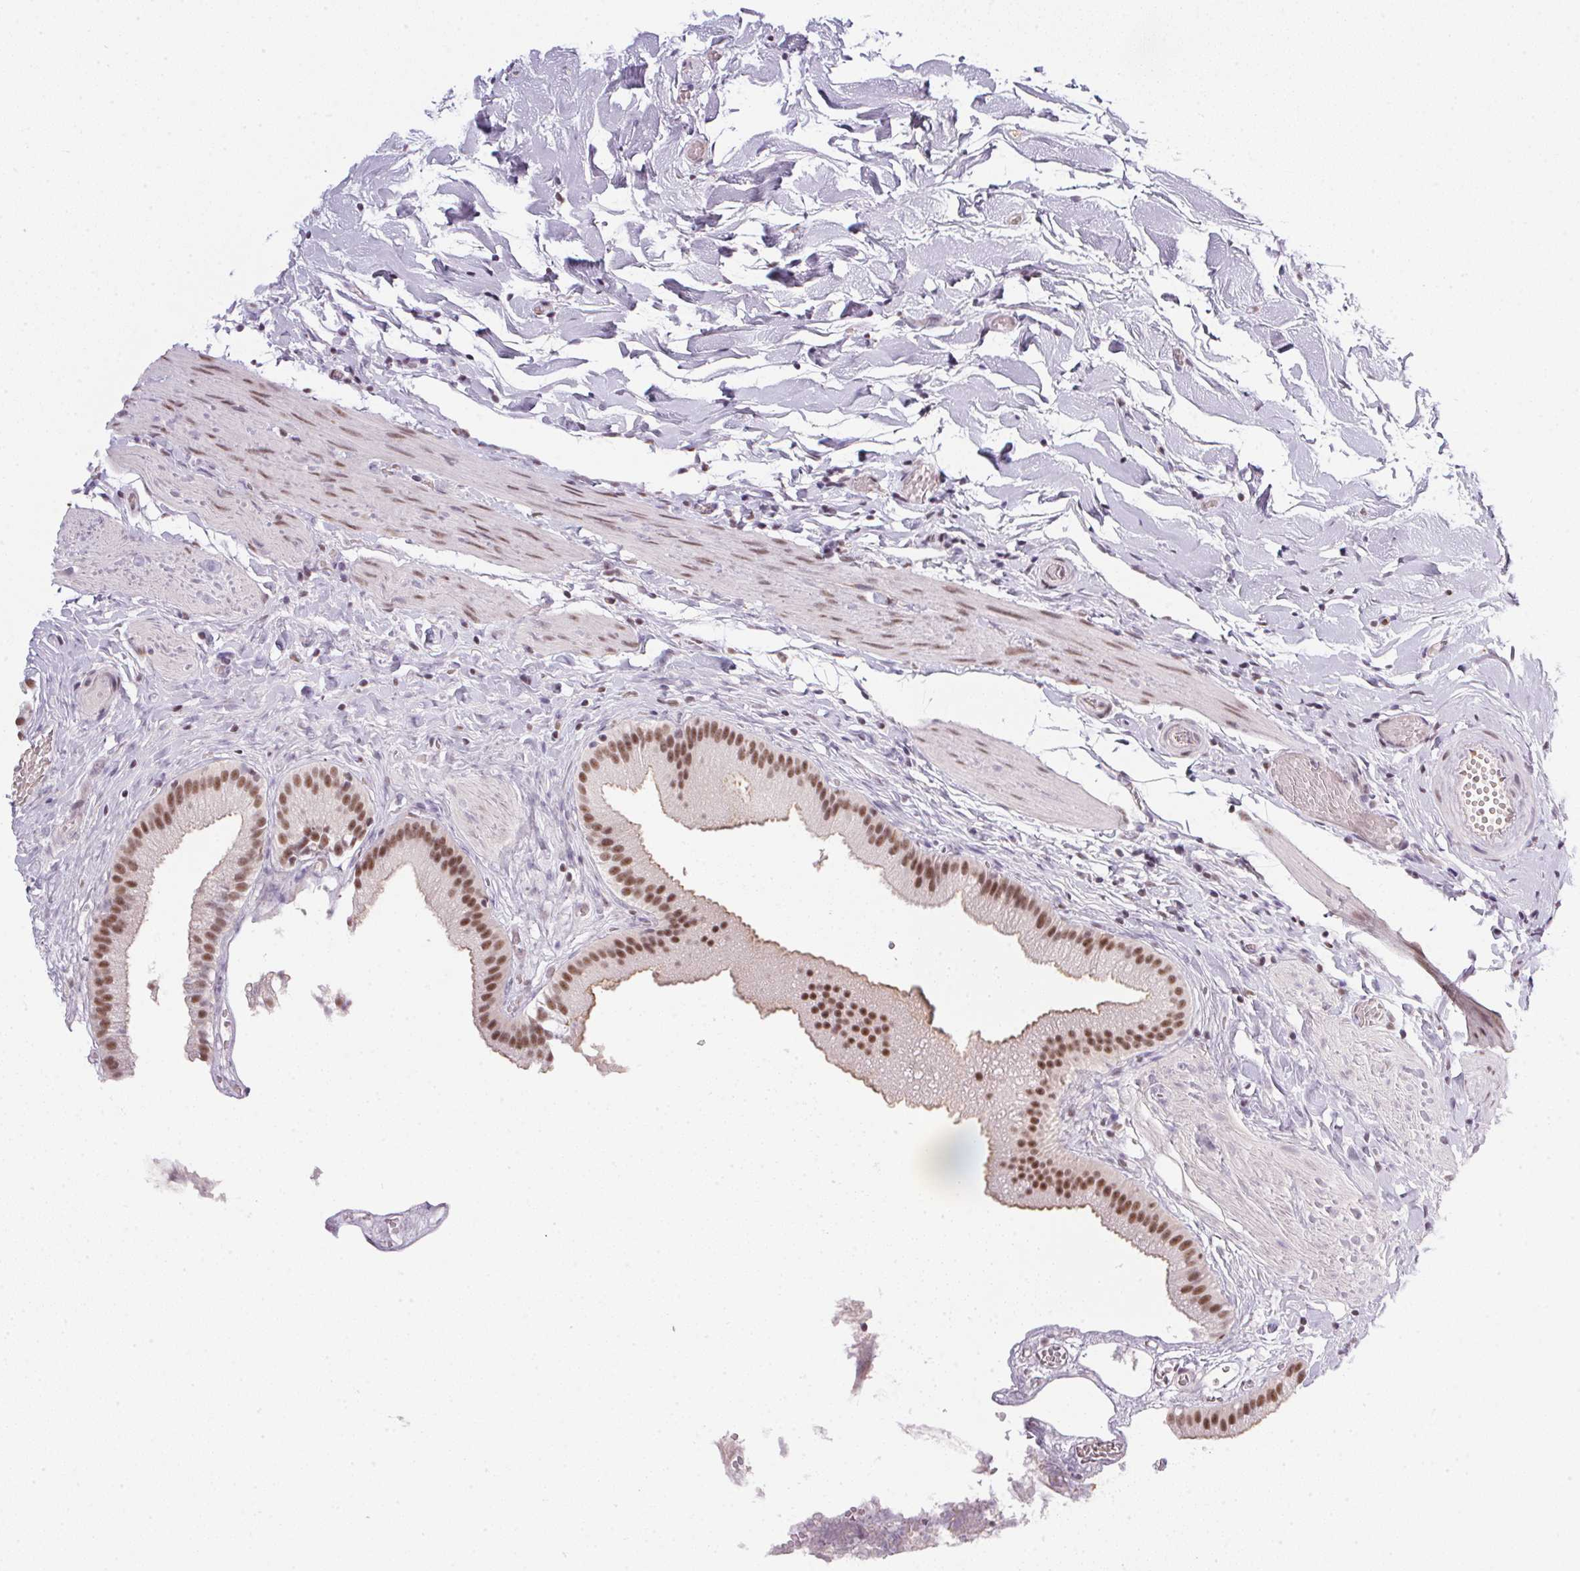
{"staining": {"intensity": "moderate", "quantity": ">75%", "location": "nuclear"}, "tissue": "gallbladder", "cell_type": "Glandular cells", "image_type": "normal", "snomed": [{"axis": "morphology", "description": "Normal tissue, NOS"}, {"axis": "topography", "description": "Gallbladder"}], "caption": "Immunohistochemistry (IHC) histopathology image of benign gallbladder: gallbladder stained using immunohistochemistry (IHC) reveals medium levels of moderate protein expression localized specifically in the nuclear of glandular cells, appearing as a nuclear brown color.", "gene": "SRSF7", "patient": {"sex": "female", "age": 63}}